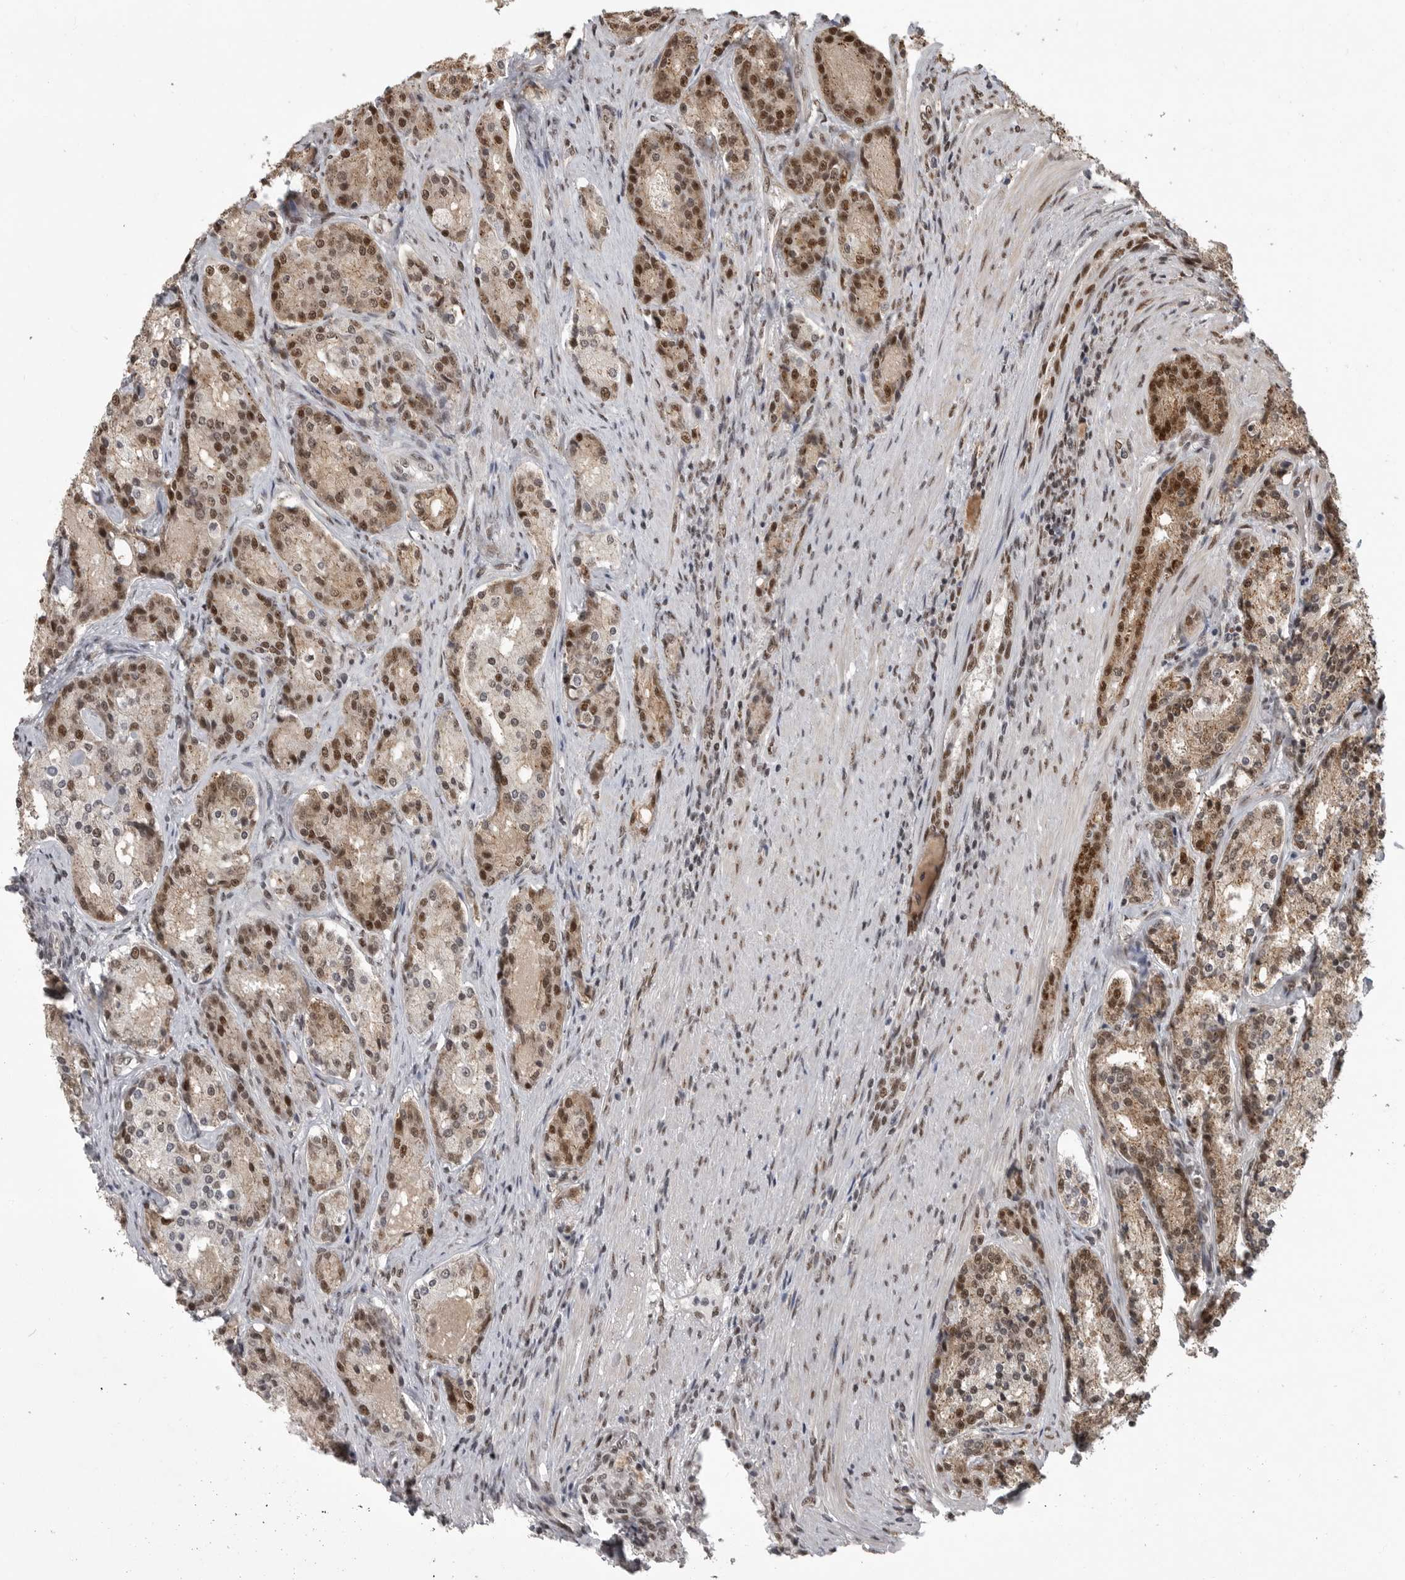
{"staining": {"intensity": "moderate", "quantity": ">75%", "location": "nuclear"}, "tissue": "prostate cancer", "cell_type": "Tumor cells", "image_type": "cancer", "snomed": [{"axis": "morphology", "description": "Adenocarcinoma, High grade"}, {"axis": "topography", "description": "Prostate"}], "caption": "Protein staining displays moderate nuclear staining in approximately >75% of tumor cells in prostate adenocarcinoma (high-grade).", "gene": "CBLL1", "patient": {"sex": "male", "age": 60}}